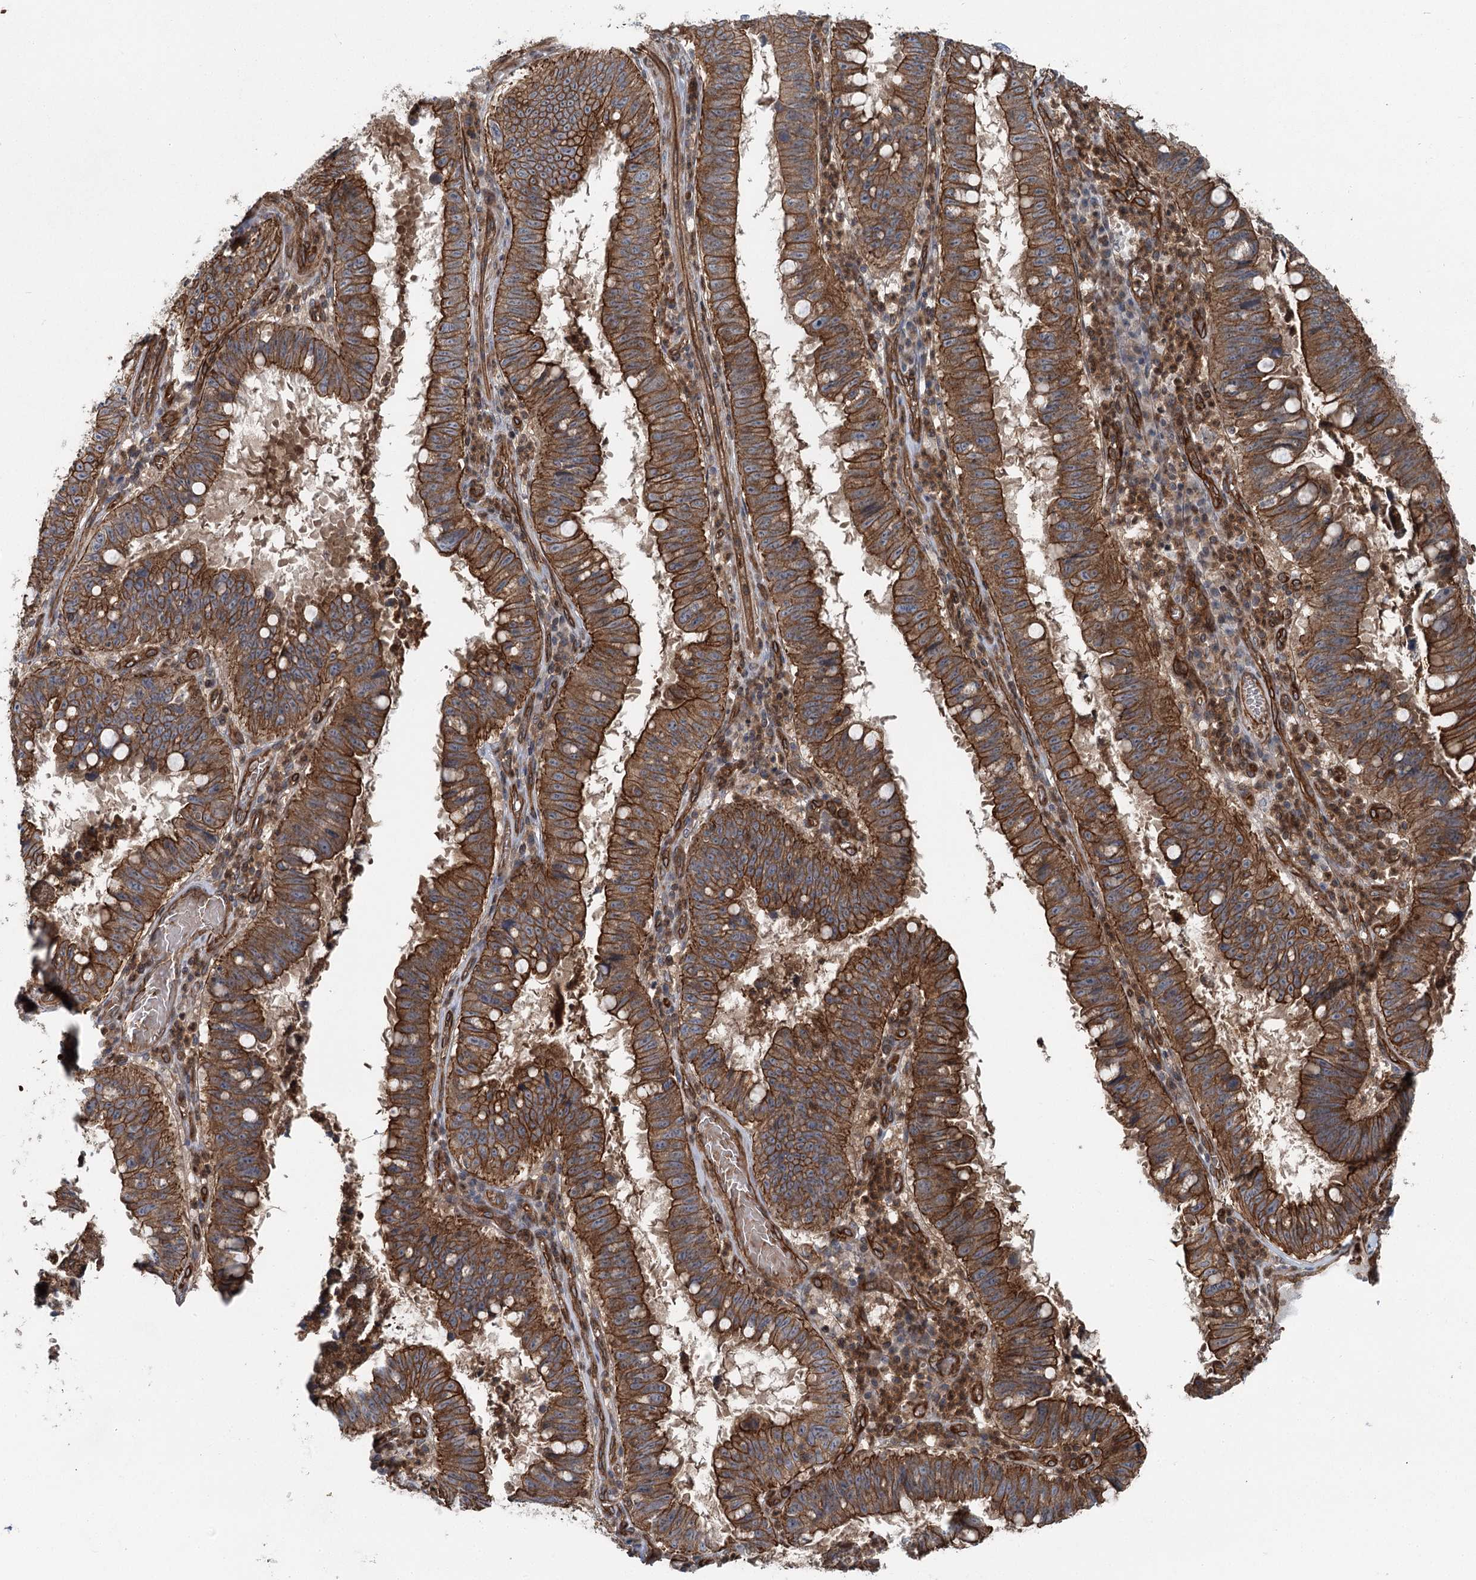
{"staining": {"intensity": "strong", "quantity": ">75%", "location": "cytoplasmic/membranous"}, "tissue": "stomach cancer", "cell_type": "Tumor cells", "image_type": "cancer", "snomed": [{"axis": "morphology", "description": "Adenocarcinoma, NOS"}, {"axis": "topography", "description": "Stomach"}], "caption": "Protein expression analysis of human stomach cancer (adenocarcinoma) reveals strong cytoplasmic/membranous expression in approximately >75% of tumor cells. (brown staining indicates protein expression, while blue staining denotes nuclei).", "gene": "IQSEC1", "patient": {"sex": "male", "age": 59}}